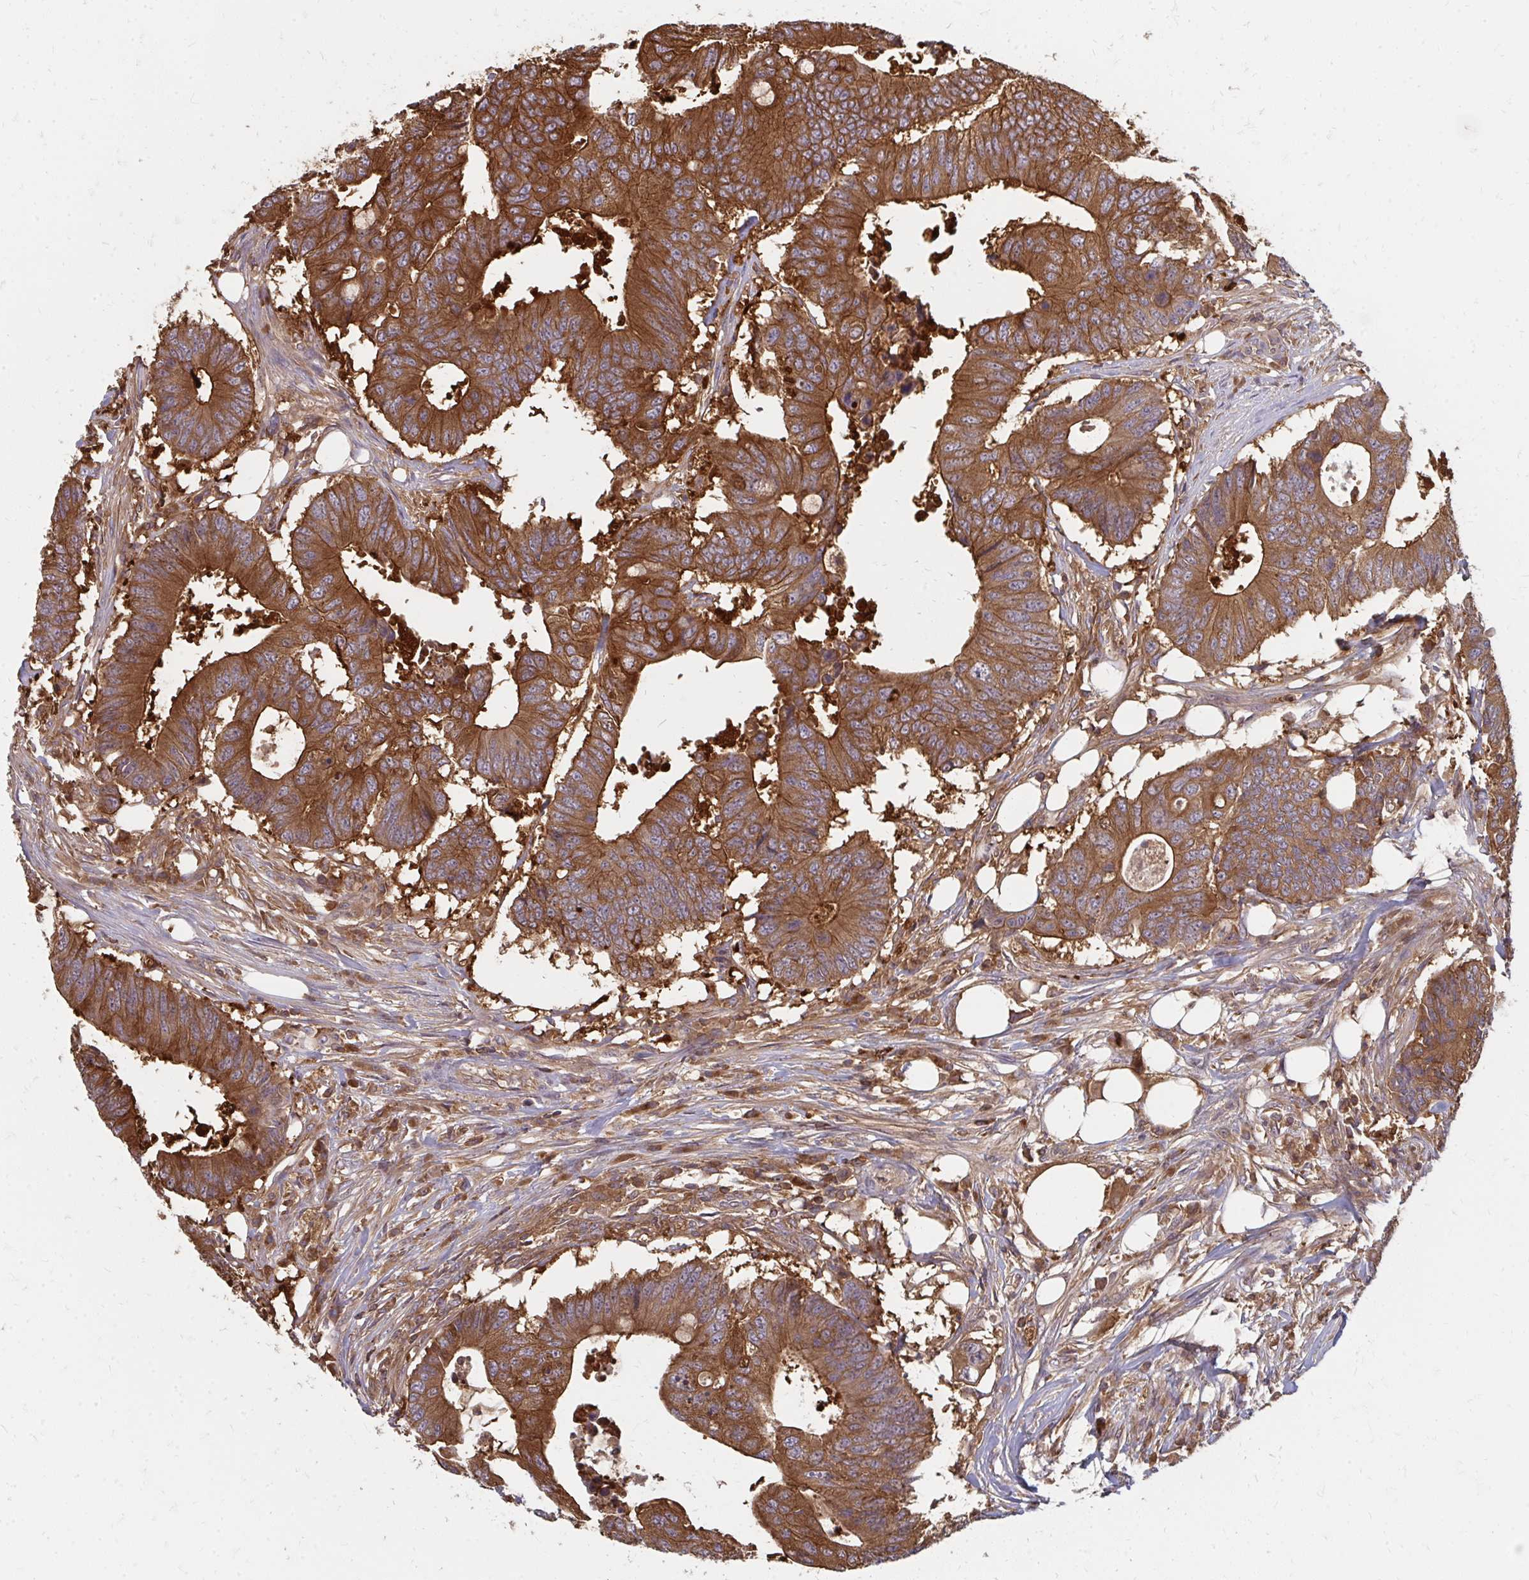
{"staining": {"intensity": "strong", "quantity": ">75%", "location": "cytoplasmic/membranous"}, "tissue": "colorectal cancer", "cell_type": "Tumor cells", "image_type": "cancer", "snomed": [{"axis": "morphology", "description": "Adenocarcinoma, NOS"}, {"axis": "topography", "description": "Colon"}], "caption": "An image of colorectal cancer stained for a protein exhibits strong cytoplasmic/membranous brown staining in tumor cells.", "gene": "ZNF285", "patient": {"sex": "male", "age": 71}}